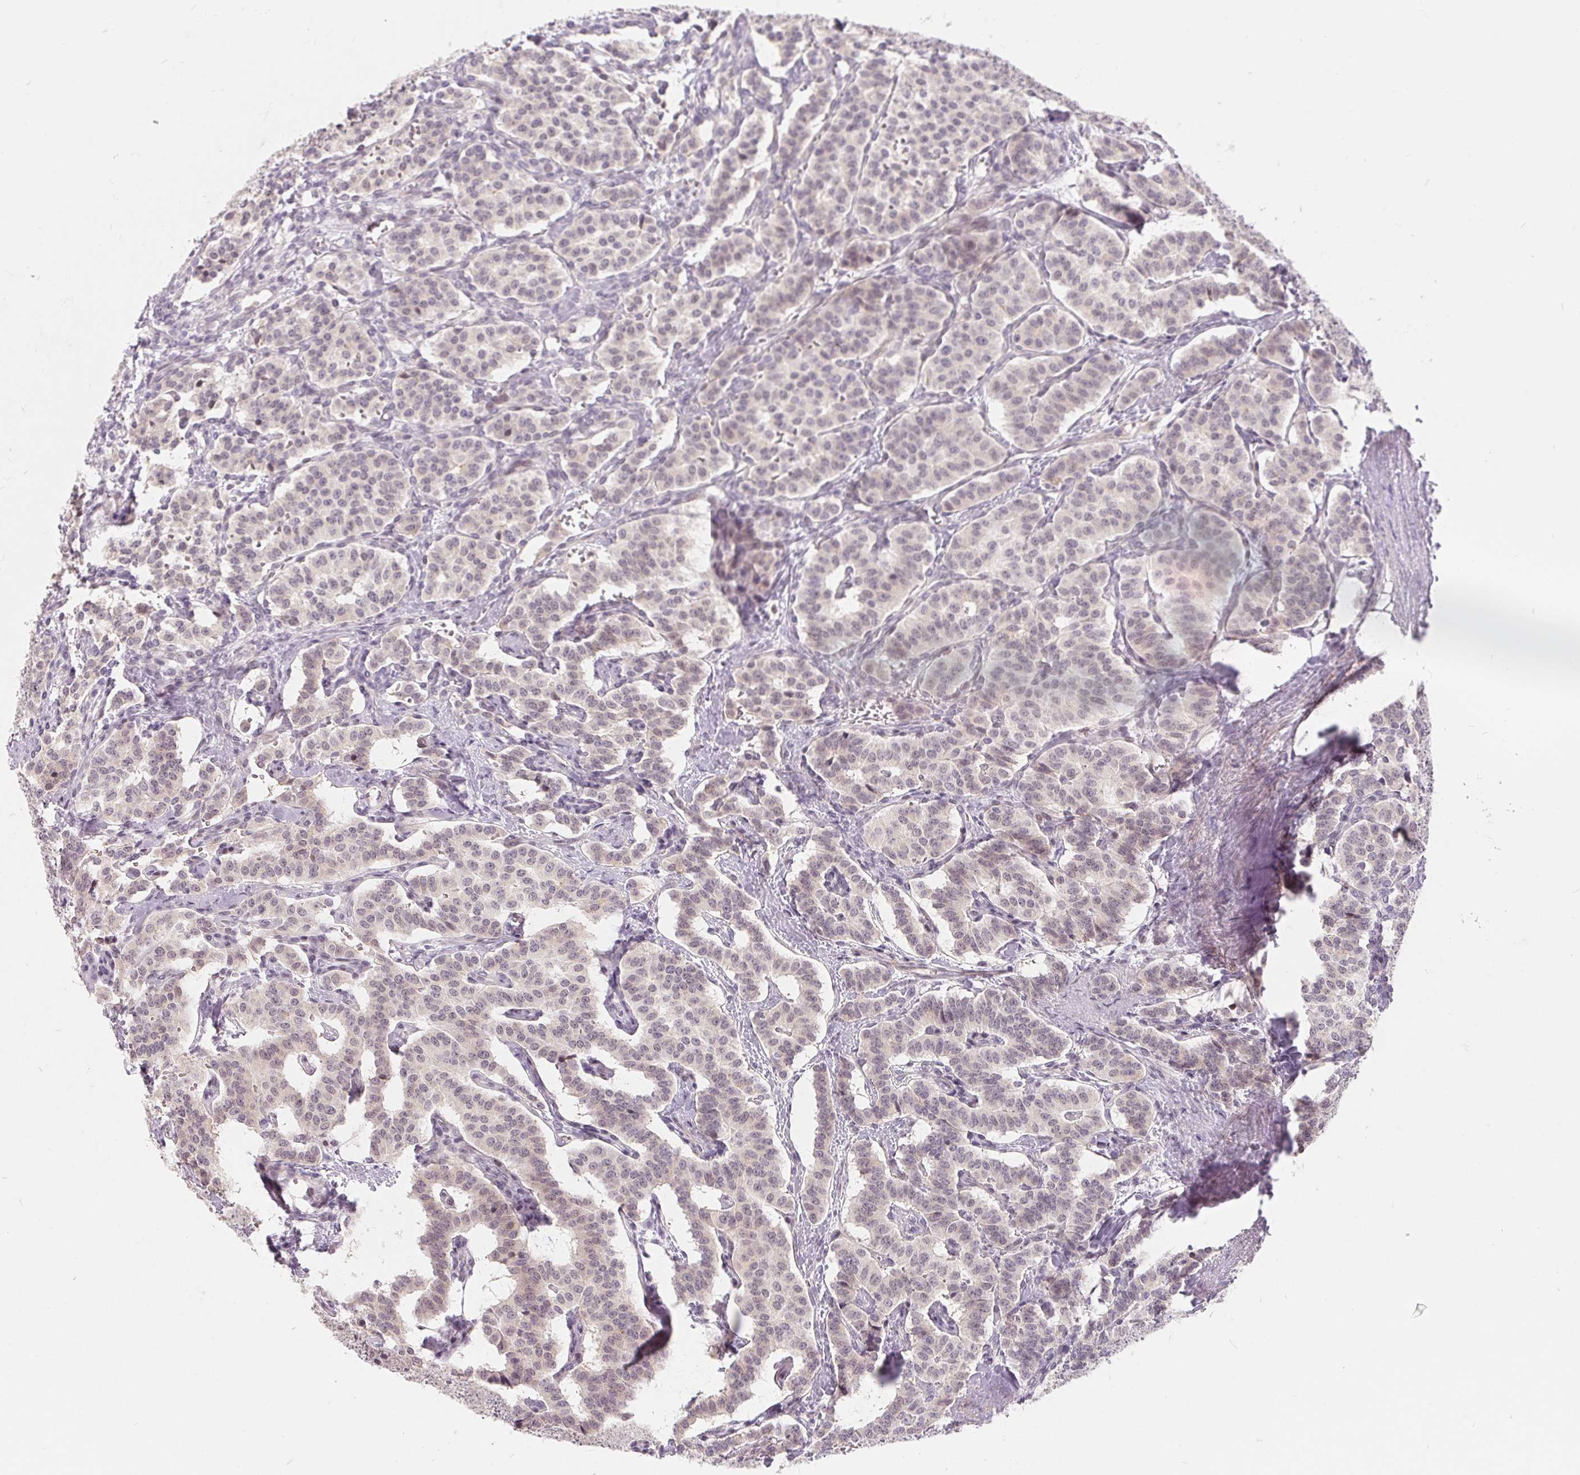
{"staining": {"intensity": "negative", "quantity": "none", "location": "none"}, "tissue": "carcinoid", "cell_type": "Tumor cells", "image_type": "cancer", "snomed": [{"axis": "morphology", "description": "Normal tissue, NOS"}, {"axis": "morphology", "description": "Carcinoid, malignant, NOS"}, {"axis": "topography", "description": "Lung"}], "caption": "An immunohistochemistry (IHC) histopathology image of carcinoid (malignant) is shown. There is no staining in tumor cells of carcinoid (malignant).", "gene": "NRG2", "patient": {"sex": "female", "age": 46}}